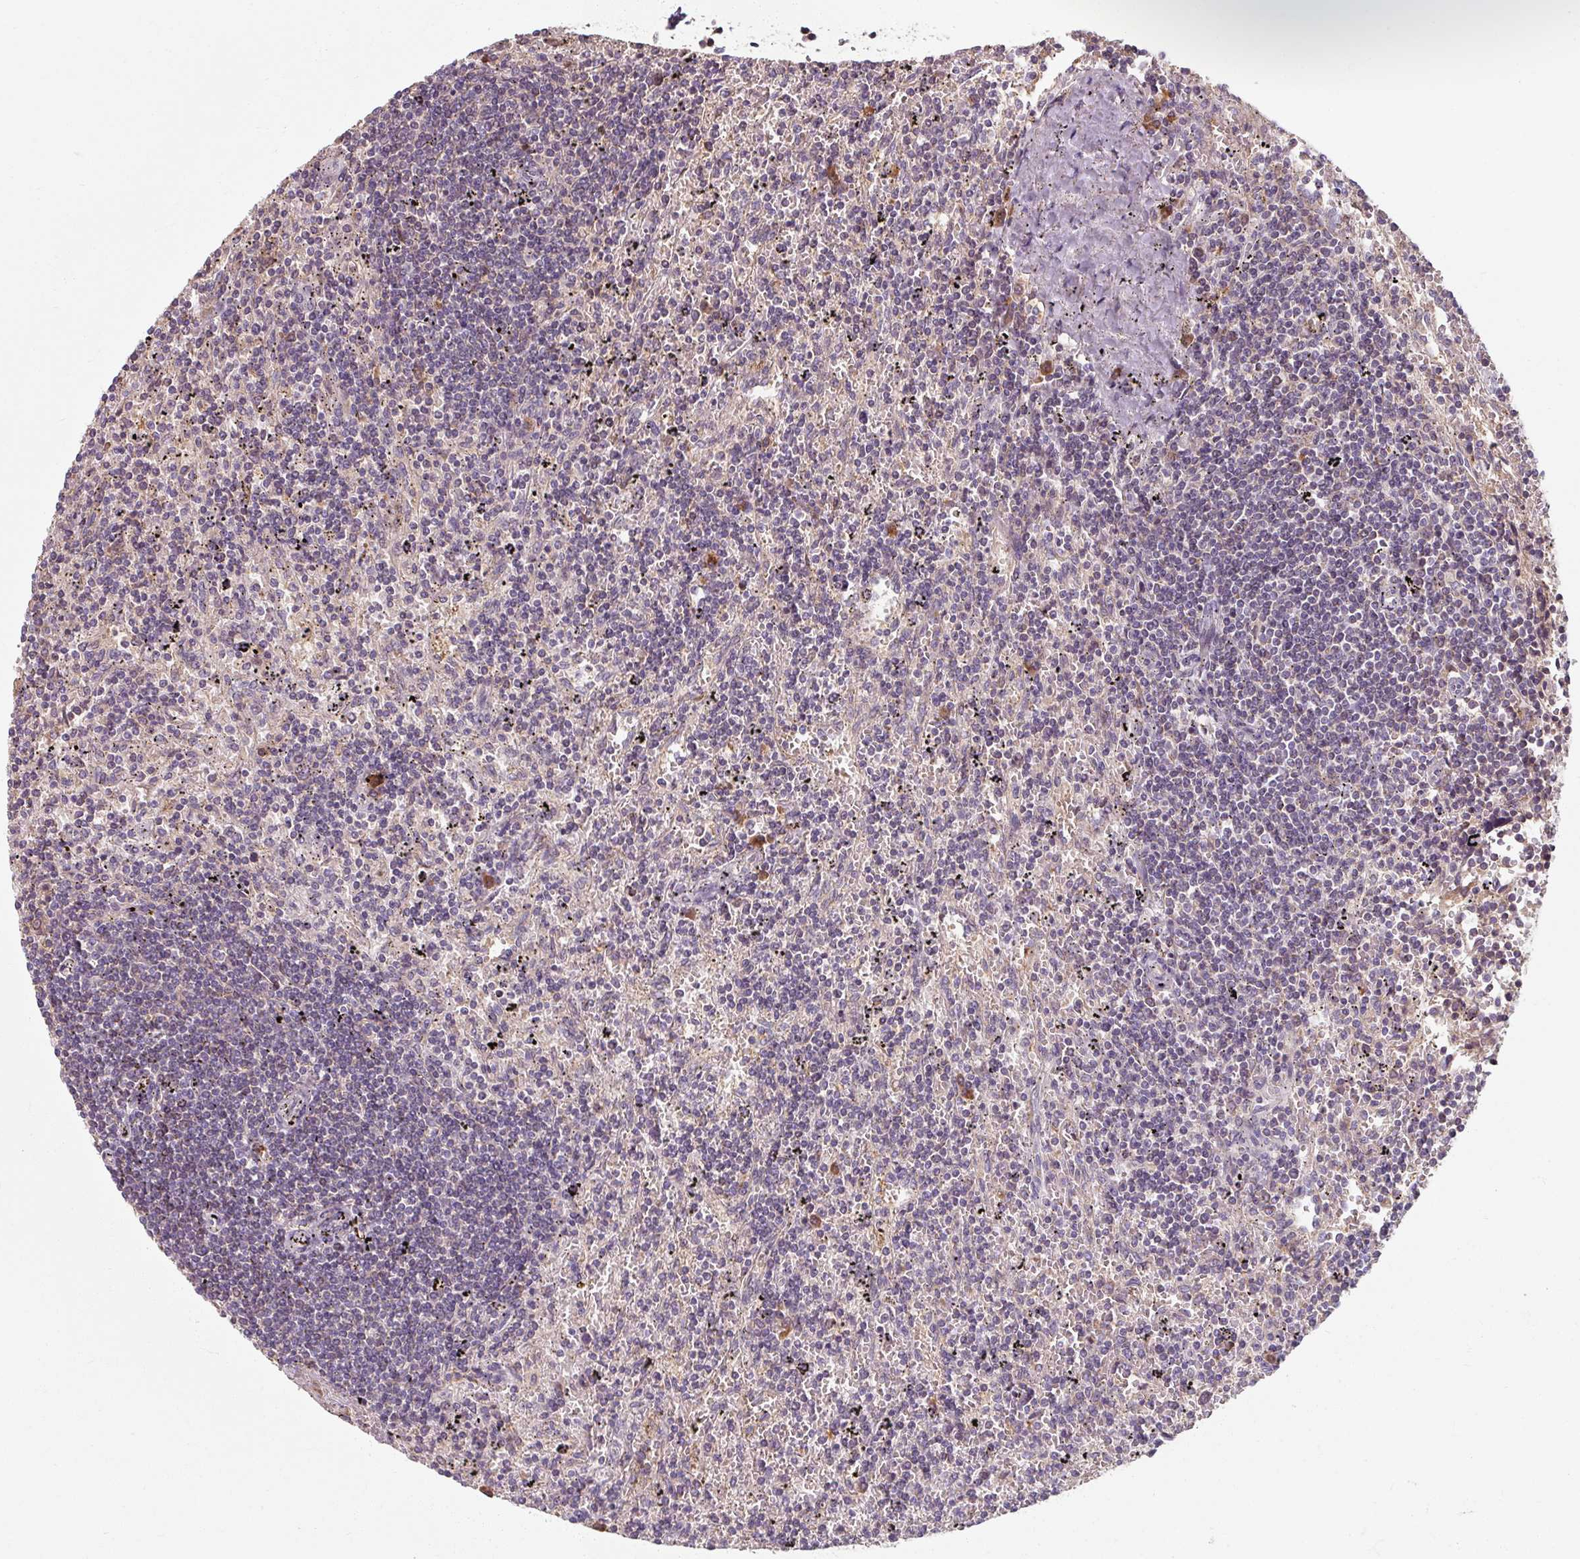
{"staining": {"intensity": "negative", "quantity": "none", "location": "none"}, "tissue": "lymphoma", "cell_type": "Tumor cells", "image_type": "cancer", "snomed": [{"axis": "morphology", "description": "Malignant lymphoma, non-Hodgkin's type, Low grade"}, {"axis": "topography", "description": "Spleen"}], "caption": "The image shows no staining of tumor cells in lymphoma. (DAB (3,3'-diaminobenzidine) immunohistochemistry with hematoxylin counter stain).", "gene": "TSEN54", "patient": {"sex": "male", "age": 76}}